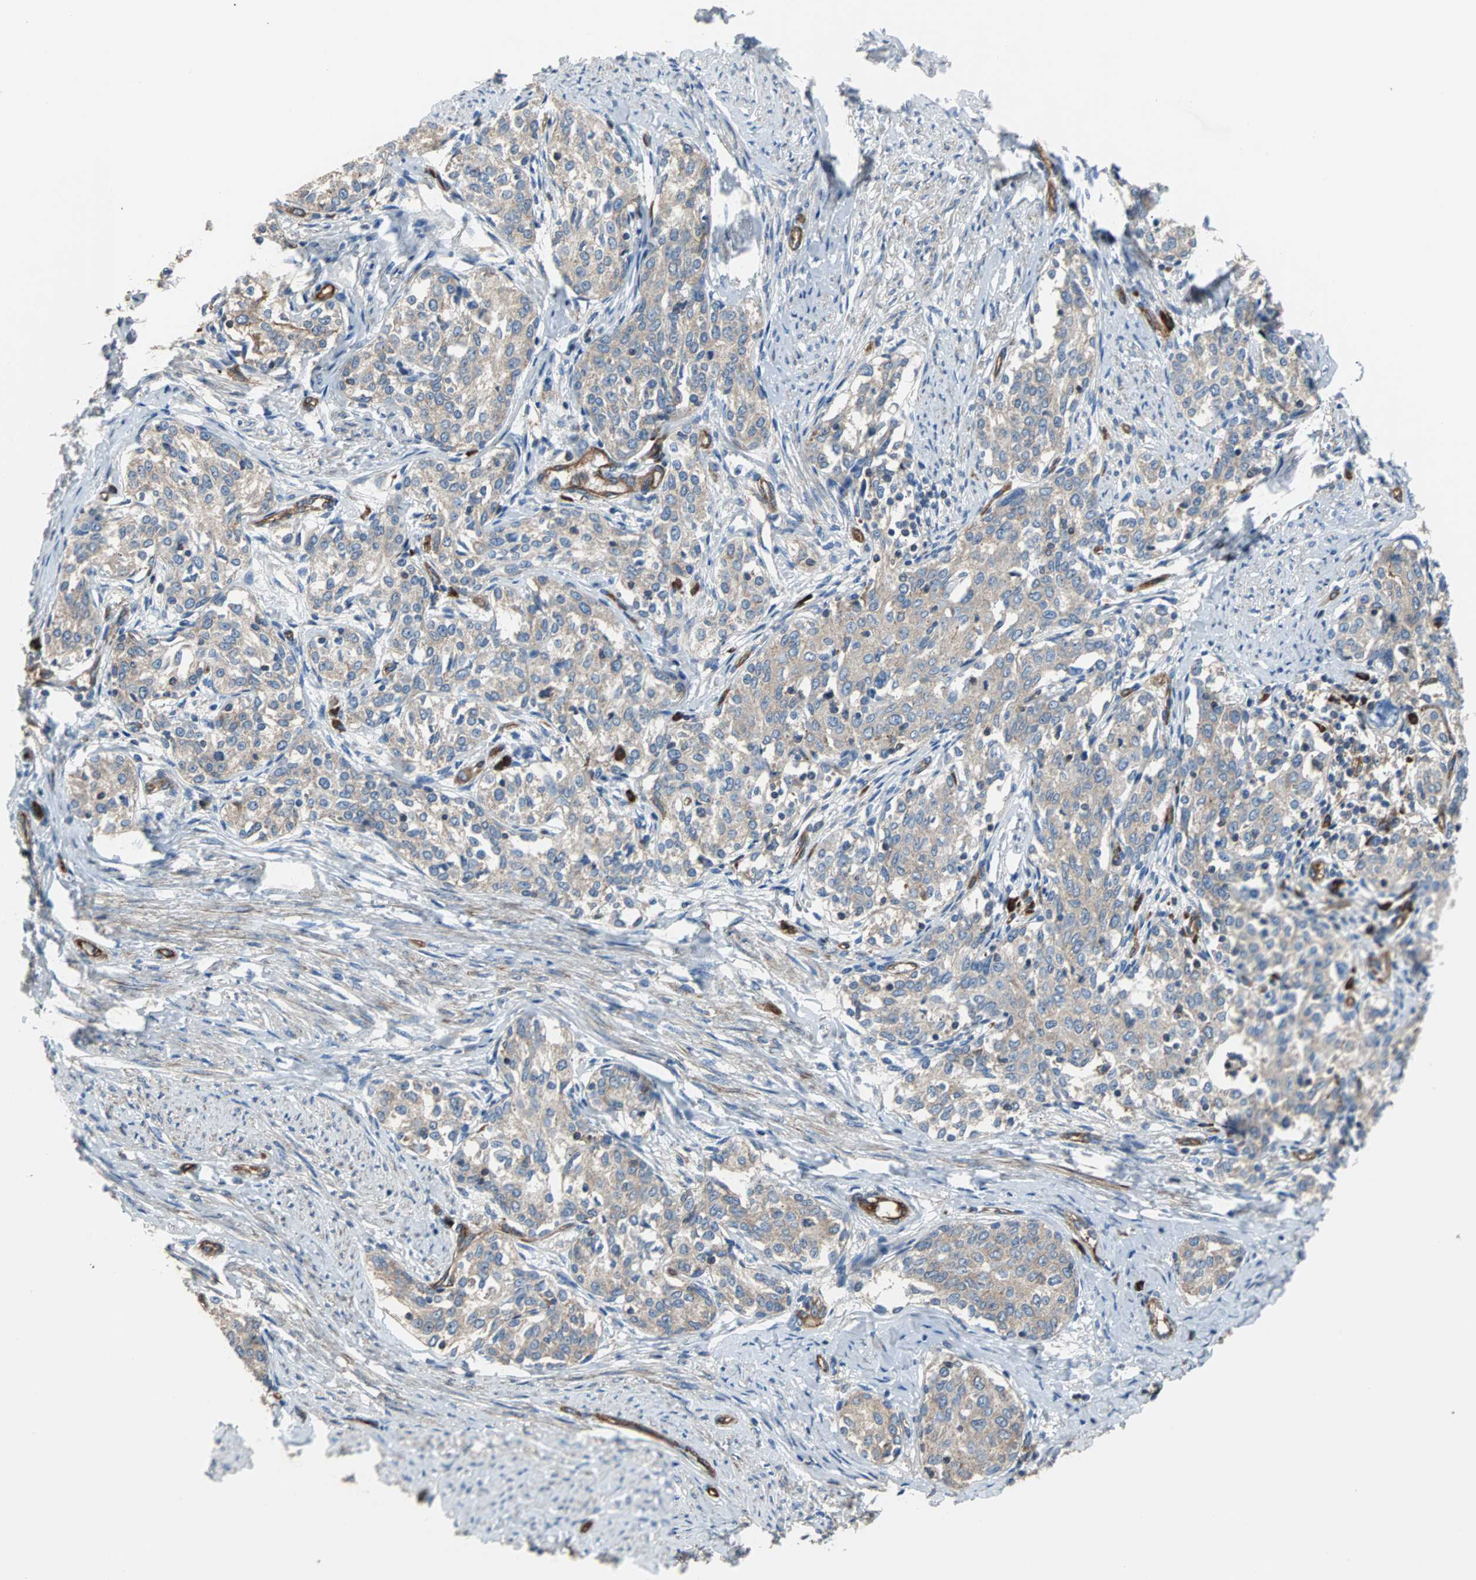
{"staining": {"intensity": "weak", "quantity": ">75%", "location": "cytoplasmic/membranous"}, "tissue": "cervical cancer", "cell_type": "Tumor cells", "image_type": "cancer", "snomed": [{"axis": "morphology", "description": "Squamous cell carcinoma, NOS"}, {"axis": "morphology", "description": "Adenocarcinoma, NOS"}, {"axis": "topography", "description": "Cervix"}], "caption": "Tumor cells show low levels of weak cytoplasmic/membranous expression in approximately >75% of cells in cervical cancer. (DAB IHC with brightfield microscopy, high magnification).", "gene": "PLCG2", "patient": {"sex": "female", "age": 52}}